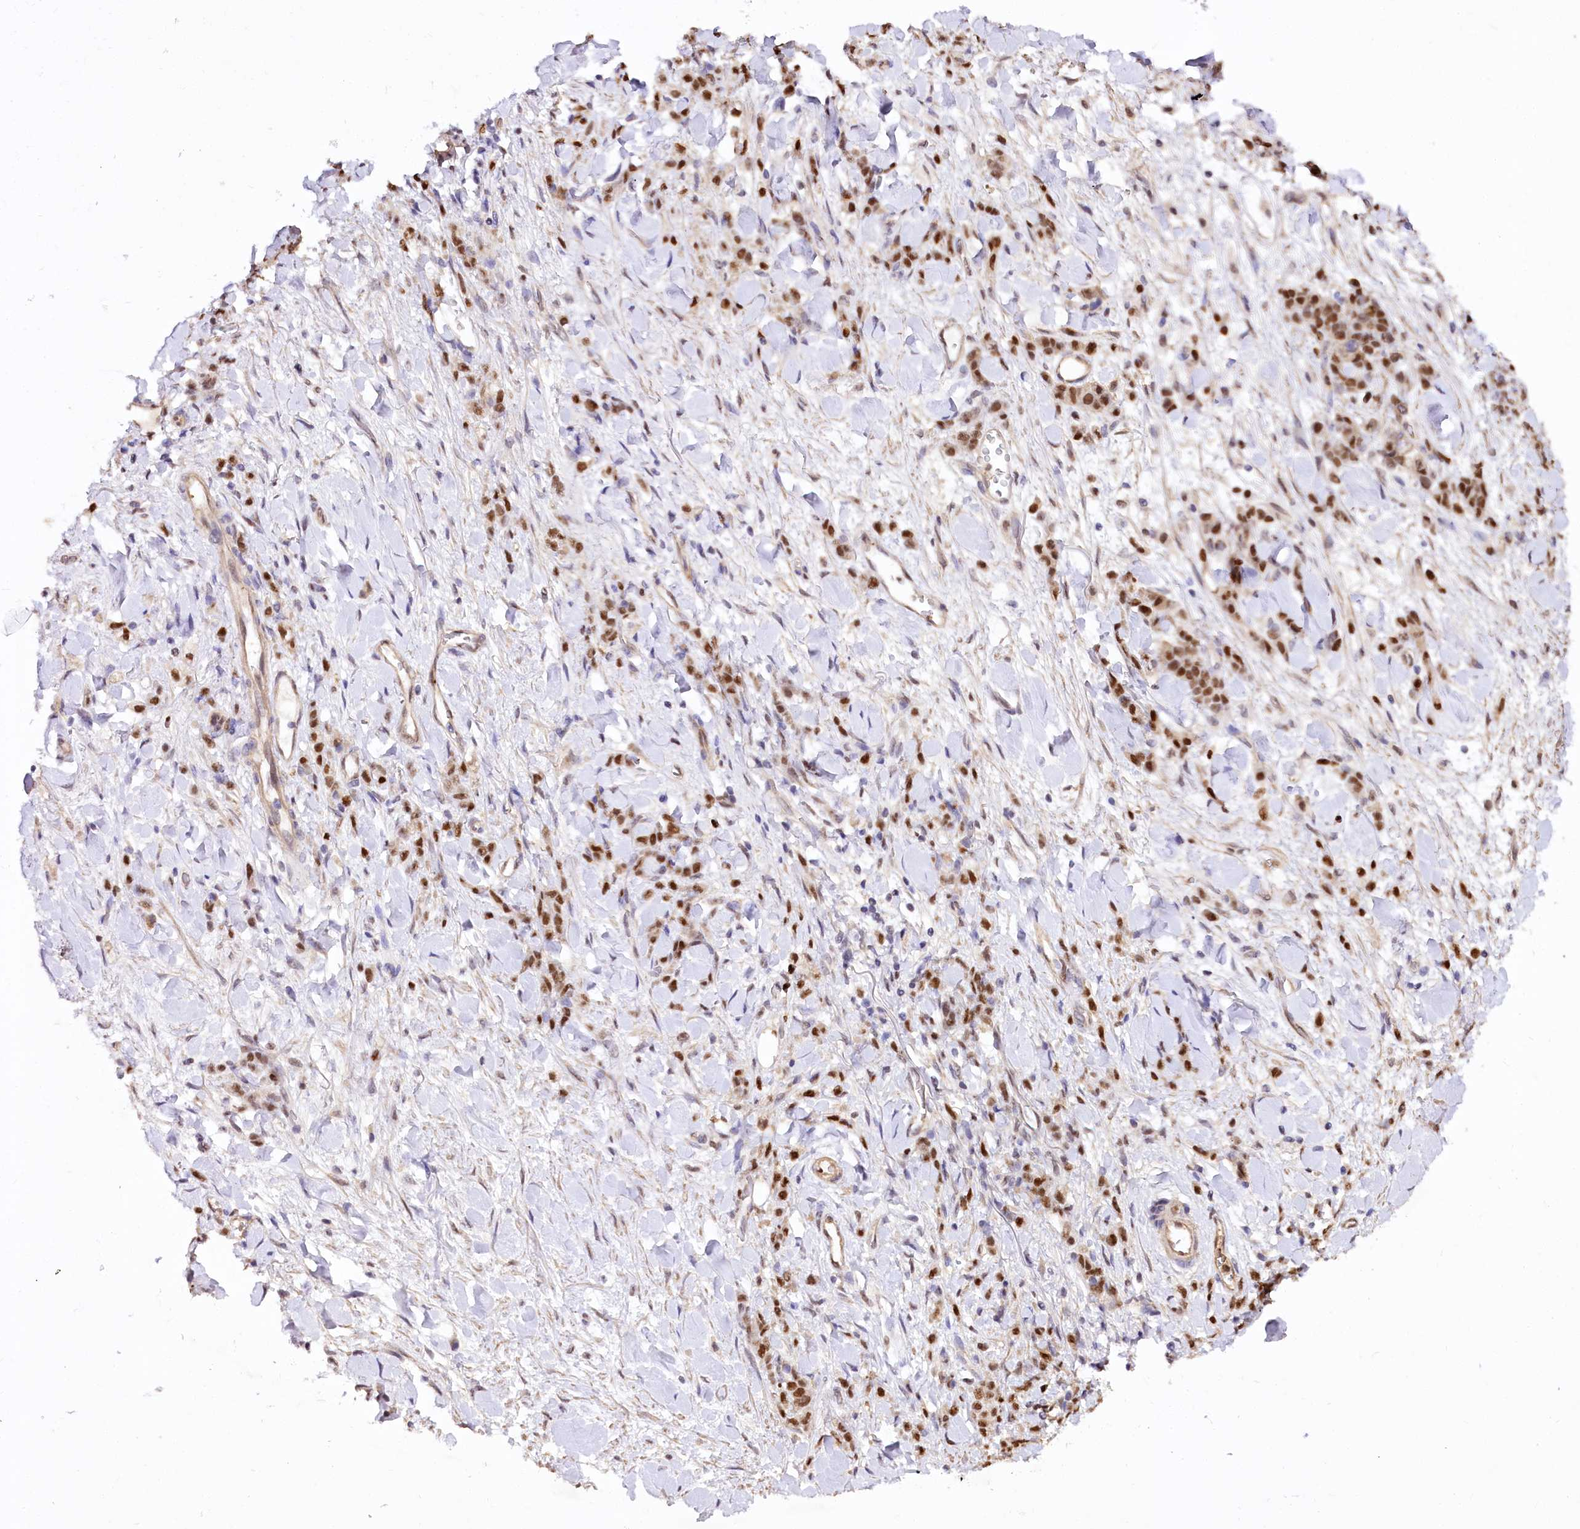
{"staining": {"intensity": "strong", "quantity": ">75%", "location": "nuclear"}, "tissue": "stomach cancer", "cell_type": "Tumor cells", "image_type": "cancer", "snomed": [{"axis": "morphology", "description": "Normal tissue, NOS"}, {"axis": "morphology", "description": "Adenocarcinoma, NOS"}, {"axis": "topography", "description": "Stomach"}], "caption": "About >75% of tumor cells in stomach adenocarcinoma demonstrate strong nuclear protein expression as visualized by brown immunohistochemical staining.", "gene": "GNL3L", "patient": {"sex": "male", "age": 82}}